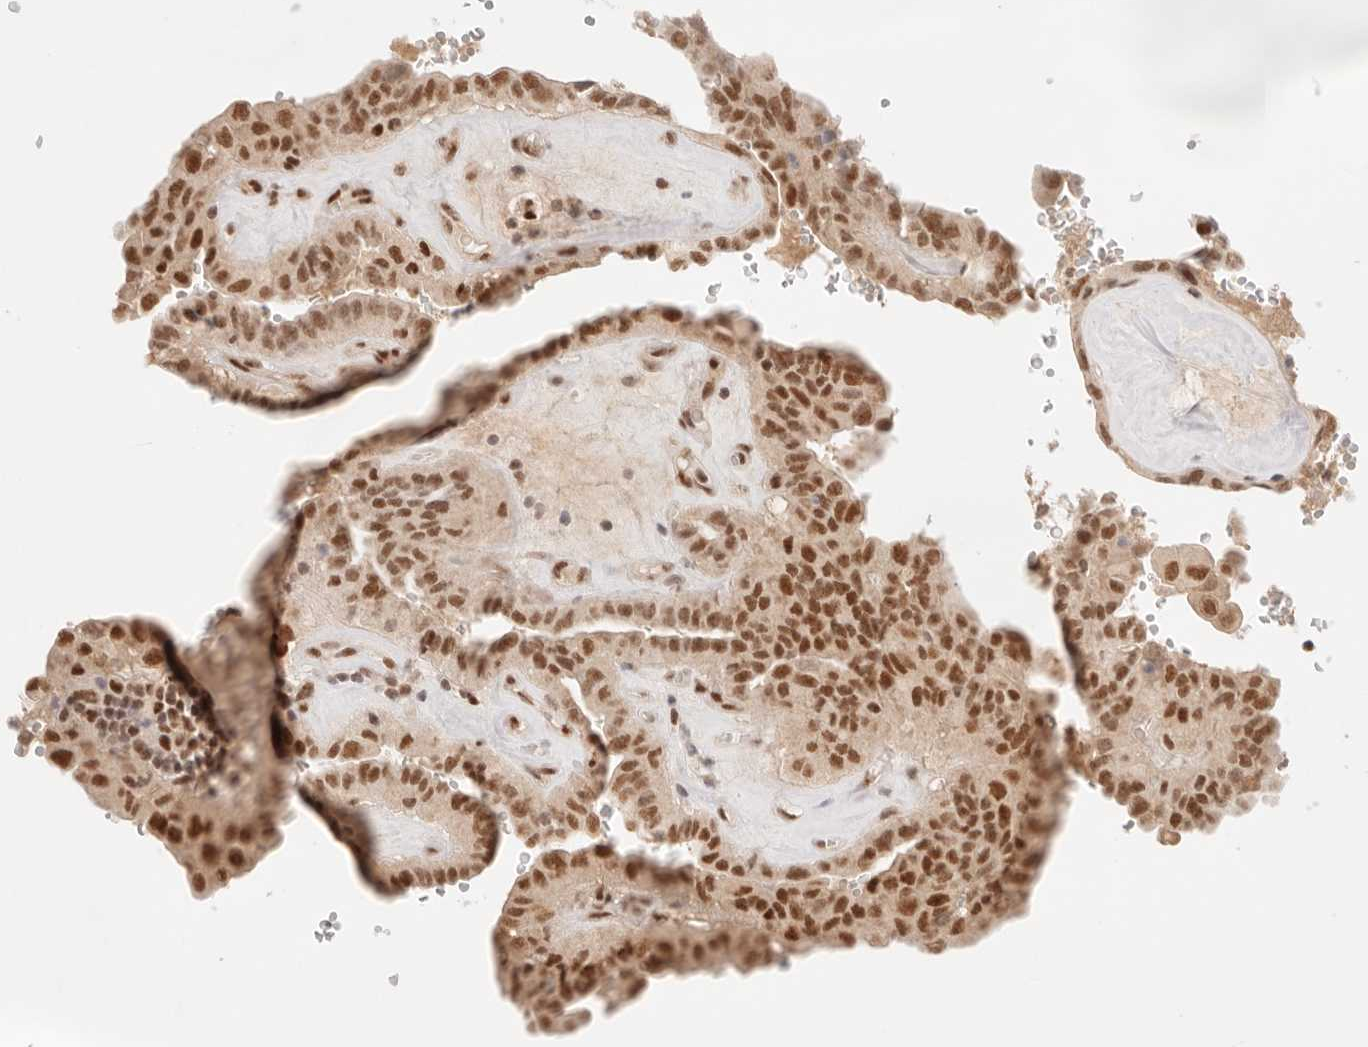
{"staining": {"intensity": "moderate", "quantity": ">75%", "location": "nuclear"}, "tissue": "thyroid cancer", "cell_type": "Tumor cells", "image_type": "cancer", "snomed": [{"axis": "morphology", "description": "Papillary adenocarcinoma, NOS"}, {"axis": "topography", "description": "Thyroid gland"}], "caption": "A histopathology image of human thyroid cancer stained for a protein exhibits moderate nuclear brown staining in tumor cells.", "gene": "GTF2E2", "patient": {"sex": "male", "age": 77}}